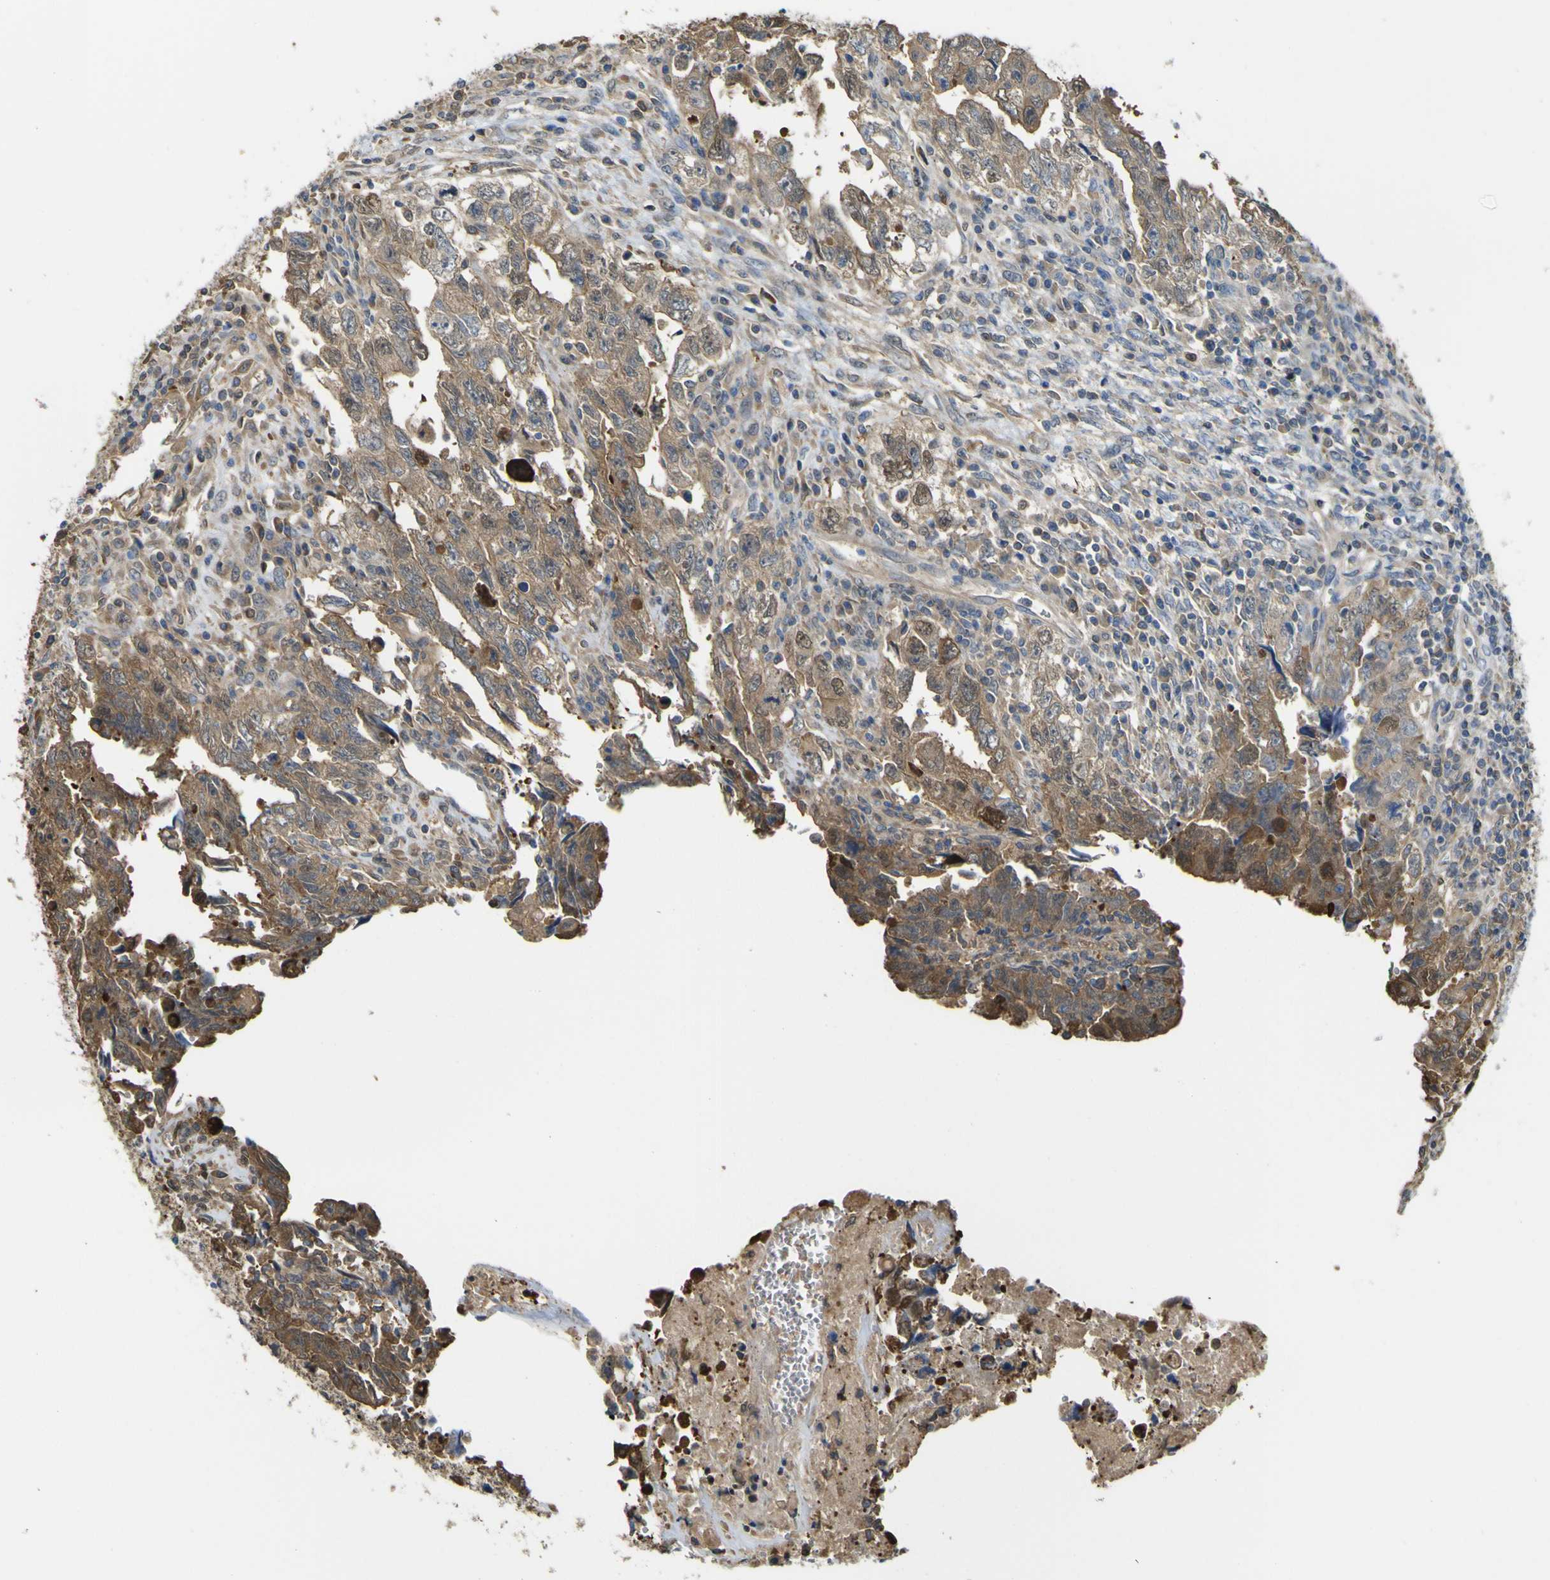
{"staining": {"intensity": "moderate", "quantity": ">75%", "location": "cytoplasmic/membranous"}, "tissue": "testis cancer", "cell_type": "Tumor cells", "image_type": "cancer", "snomed": [{"axis": "morphology", "description": "Carcinoma, Embryonal, NOS"}, {"axis": "topography", "description": "Testis"}], "caption": "IHC image of embryonal carcinoma (testis) stained for a protein (brown), which demonstrates medium levels of moderate cytoplasmic/membranous staining in approximately >75% of tumor cells.", "gene": "ABHD3", "patient": {"sex": "male", "age": 28}}